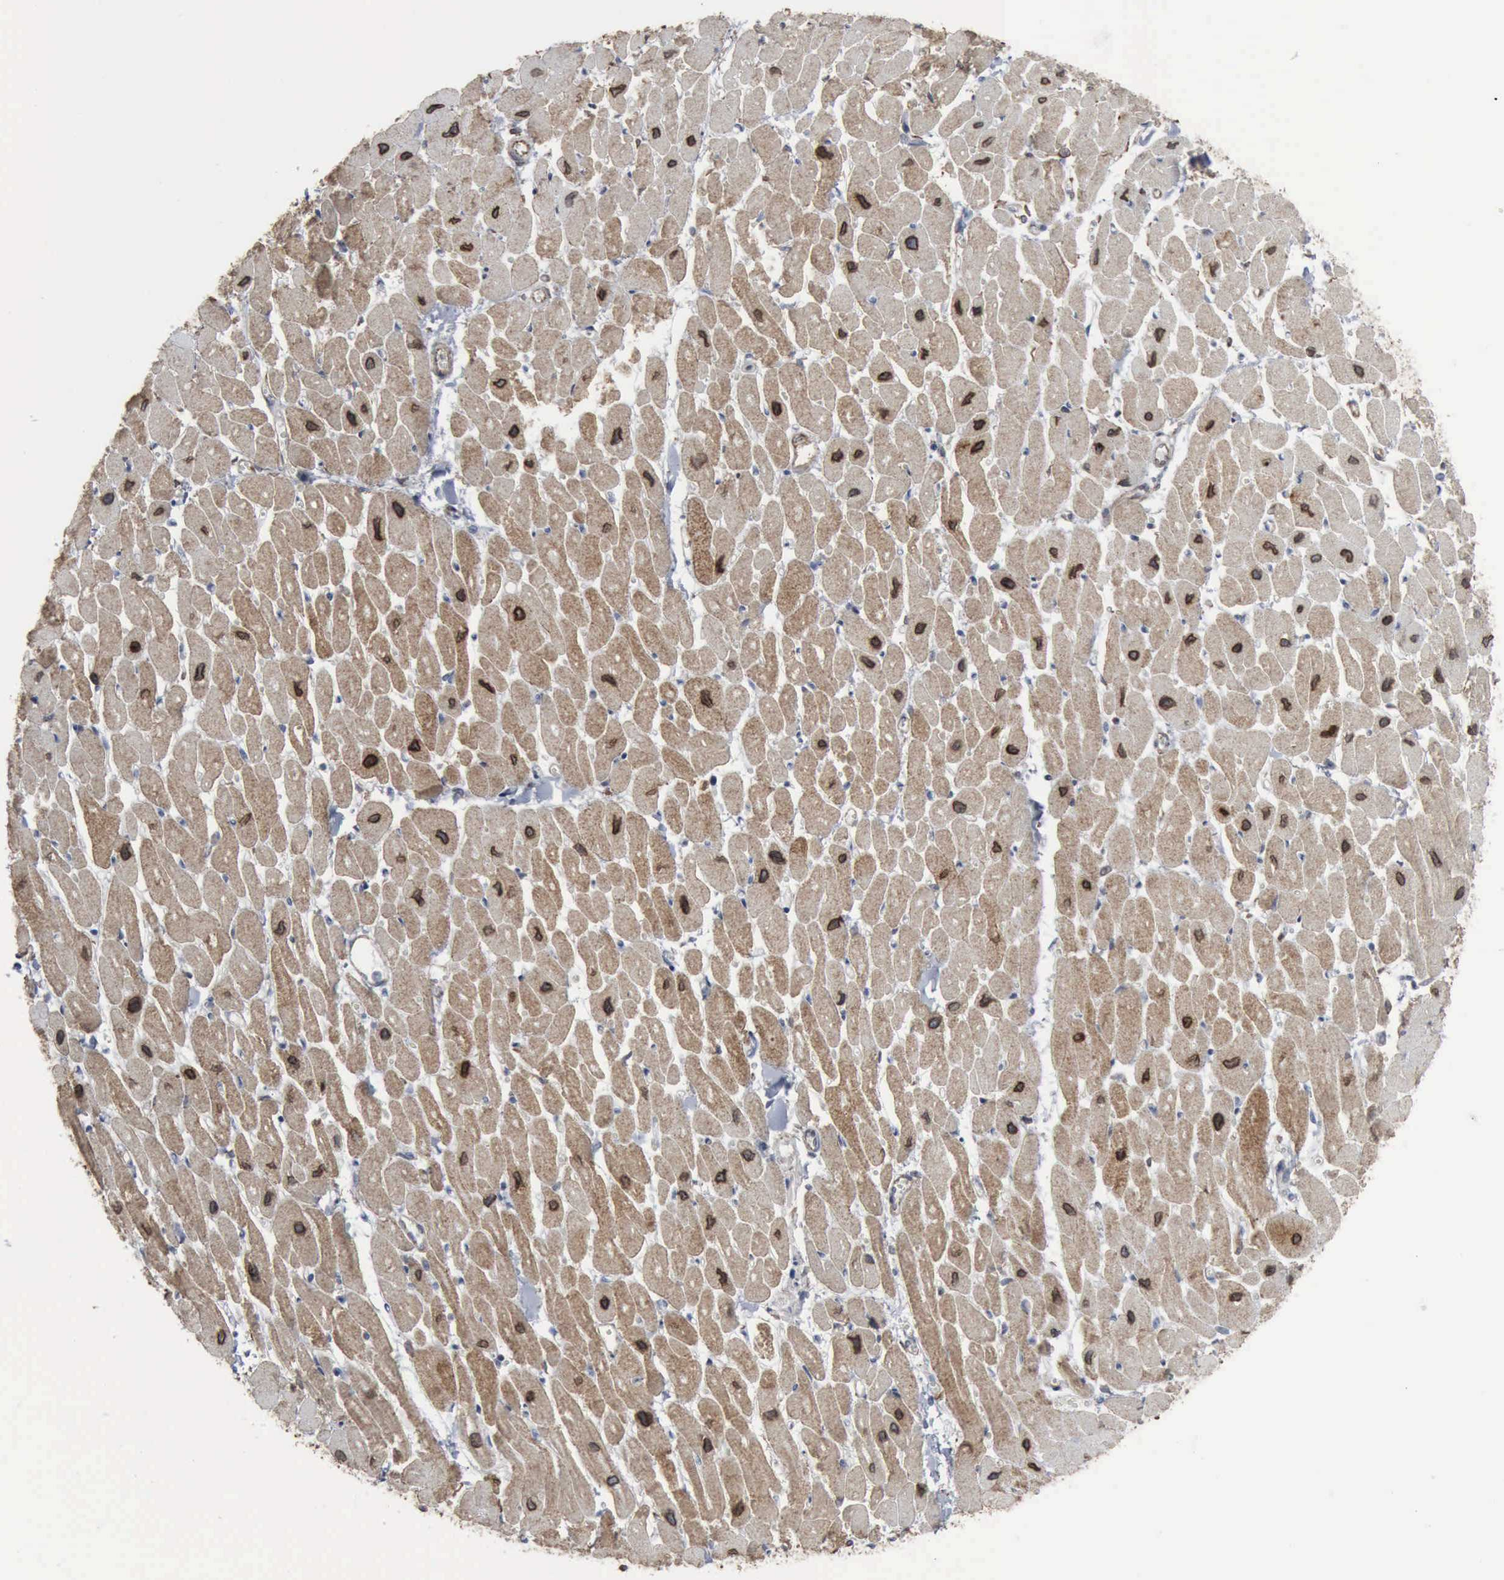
{"staining": {"intensity": "strong", "quantity": "25%-75%", "location": "cytoplasmic/membranous,nuclear"}, "tissue": "heart muscle", "cell_type": "Cardiomyocytes", "image_type": "normal", "snomed": [{"axis": "morphology", "description": "Normal tissue, NOS"}, {"axis": "topography", "description": "Heart"}], "caption": "Immunohistochemistry histopathology image of normal human heart muscle stained for a protein (brown), which exhibits high levels of strong cytoplasmic/membranous,nuclear expression in about 25%-75% of cardiomyocytes.", "gene": "CCNE1", "patient": {"sex": "female", "age": 54}}